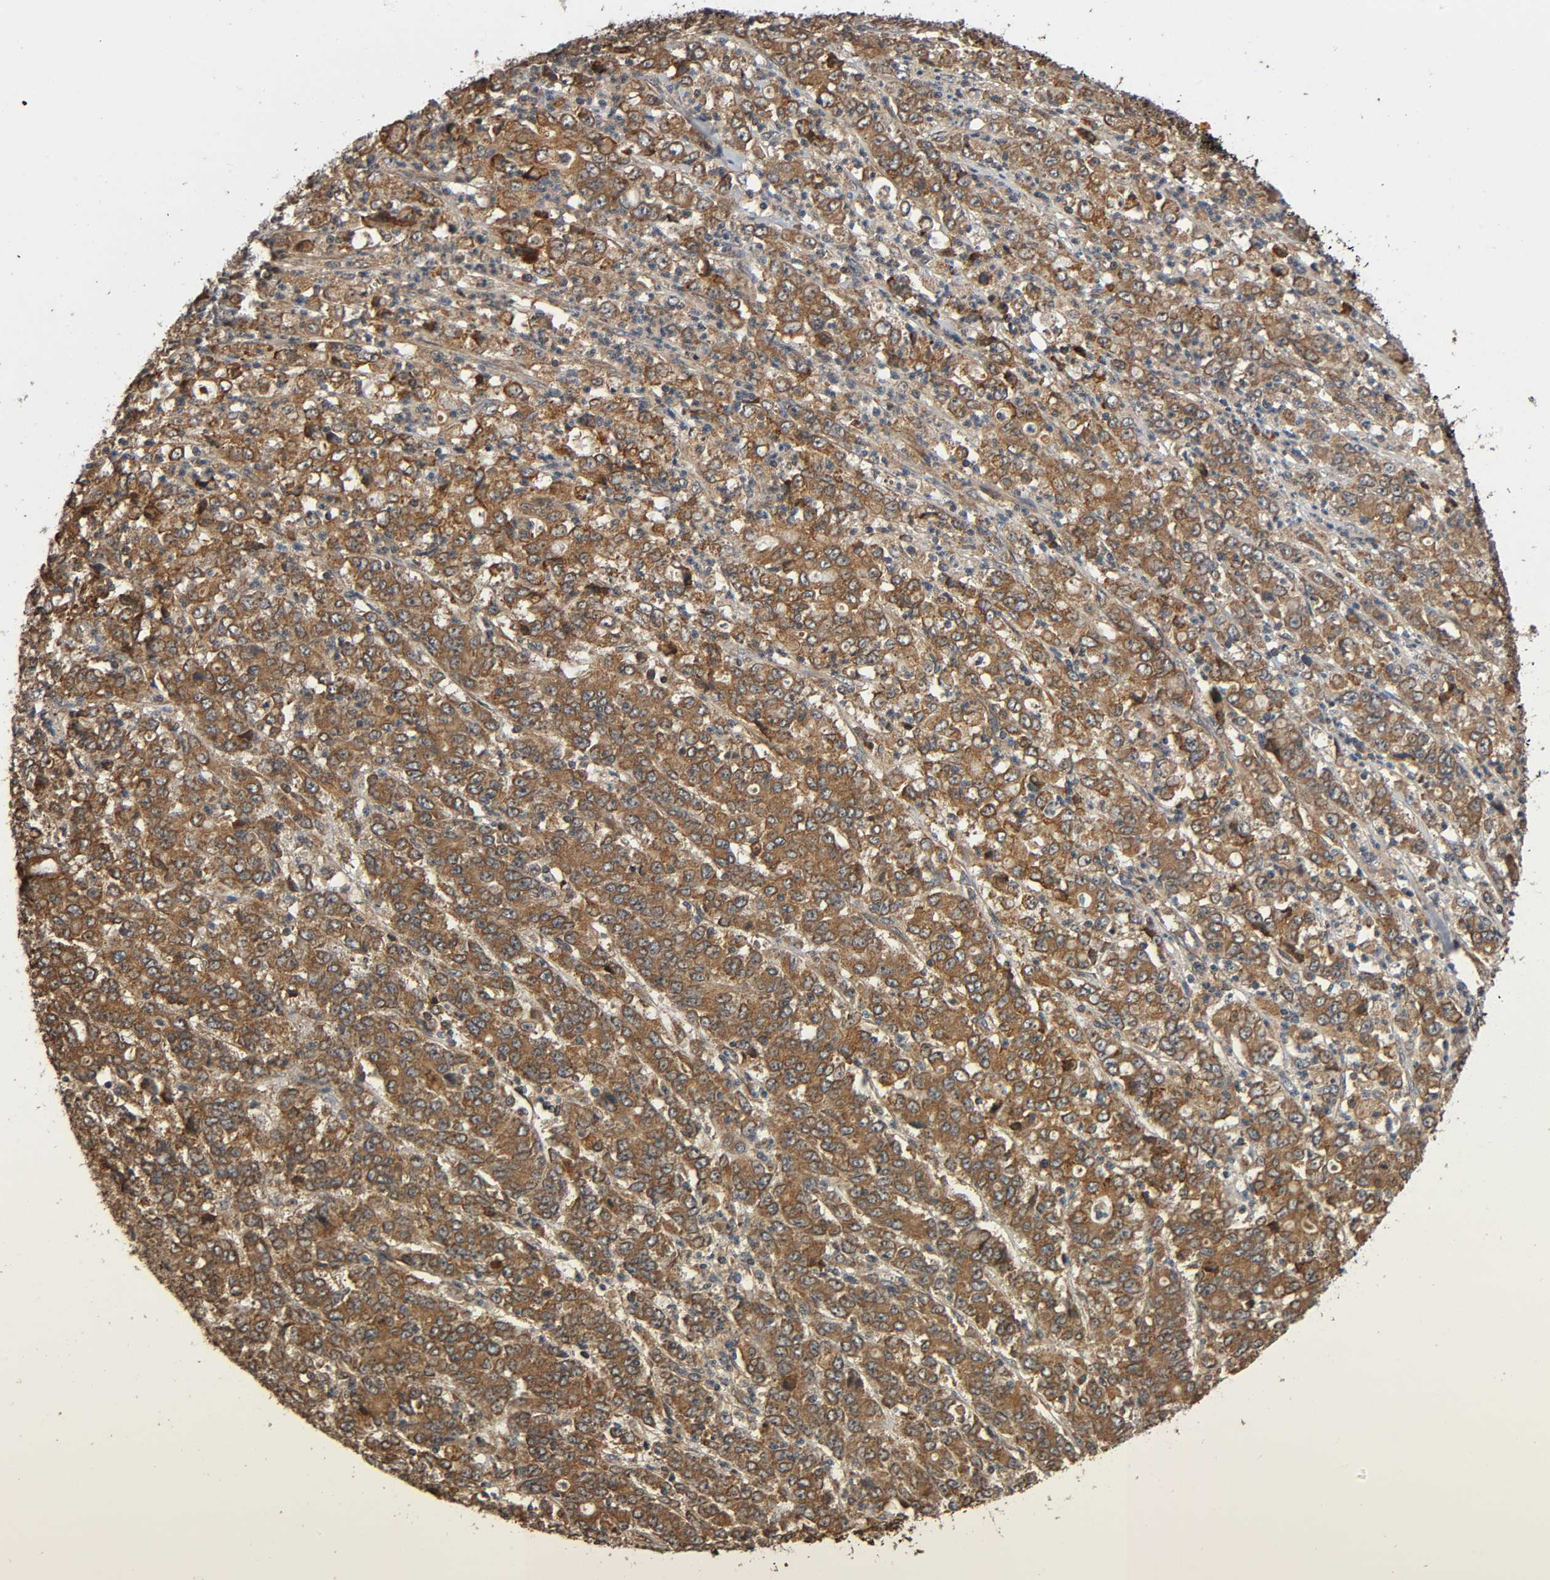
{"staining": {"intensity": "moderate", "quantity": ">75%", "location": "cytoplasmic/membranous"}, "tissue": "stomach cancer", "cell_type": "Tumor cells", "image_type": "cancer", "snomed": [{"axis": "morphology", "description": "Adenocarcinoma, NOS"}, {"axis": "topography", "description": "Stomach, lower"}], "caption": "IHC image of adenocarcinoma (stomach) stained for a protein (brown), which reveals medium levels of moderate cytoplasmic/membranous expression in approximately >75% of tumor cells.", "gene": "MAP3K8", "patient": {"sex": "female", "age": 71}}